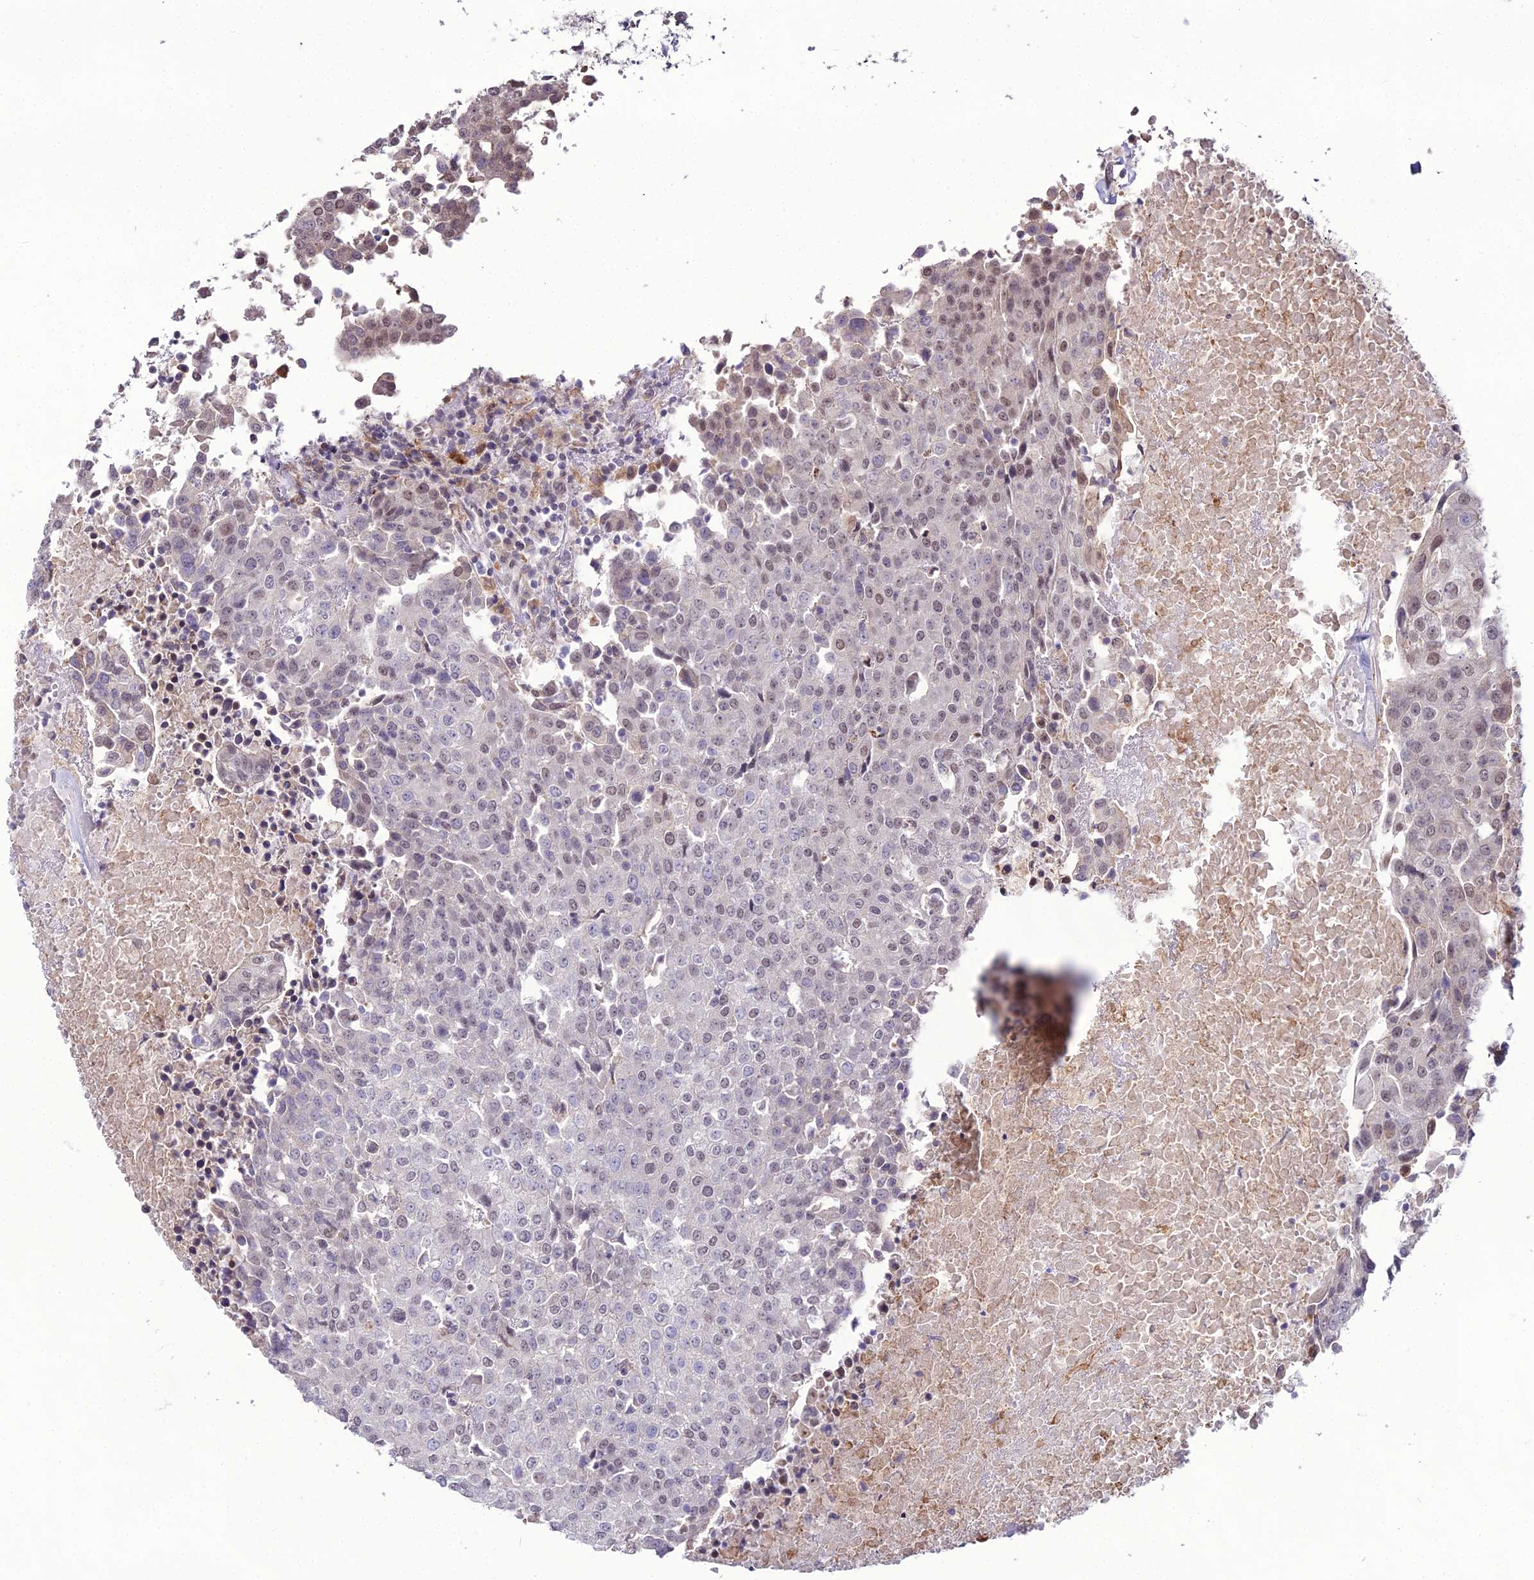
{"staining": {"intensity": "weak", "quantity": "<25%", "location": "nuclear"}, "tissue": "urothelial cancer", "cell_type": "Tumor cells", "image_type": "cancer", "snomed": [{"axis": "morphology", "description": "Urothelial carcinoma, High grade"}, {"axis": "topography", "description": "Urinary bladder"}], "caption": "High magnification brightfield microscopy of urothelial cancer stained with DAB (3,3'-diaminobenzidine) (brown) and counterstained with hematoxylin (blue): tumor cells show no significant expression.", "gene": "TROAP", "patient": {"sex": "female", "age": 85}}